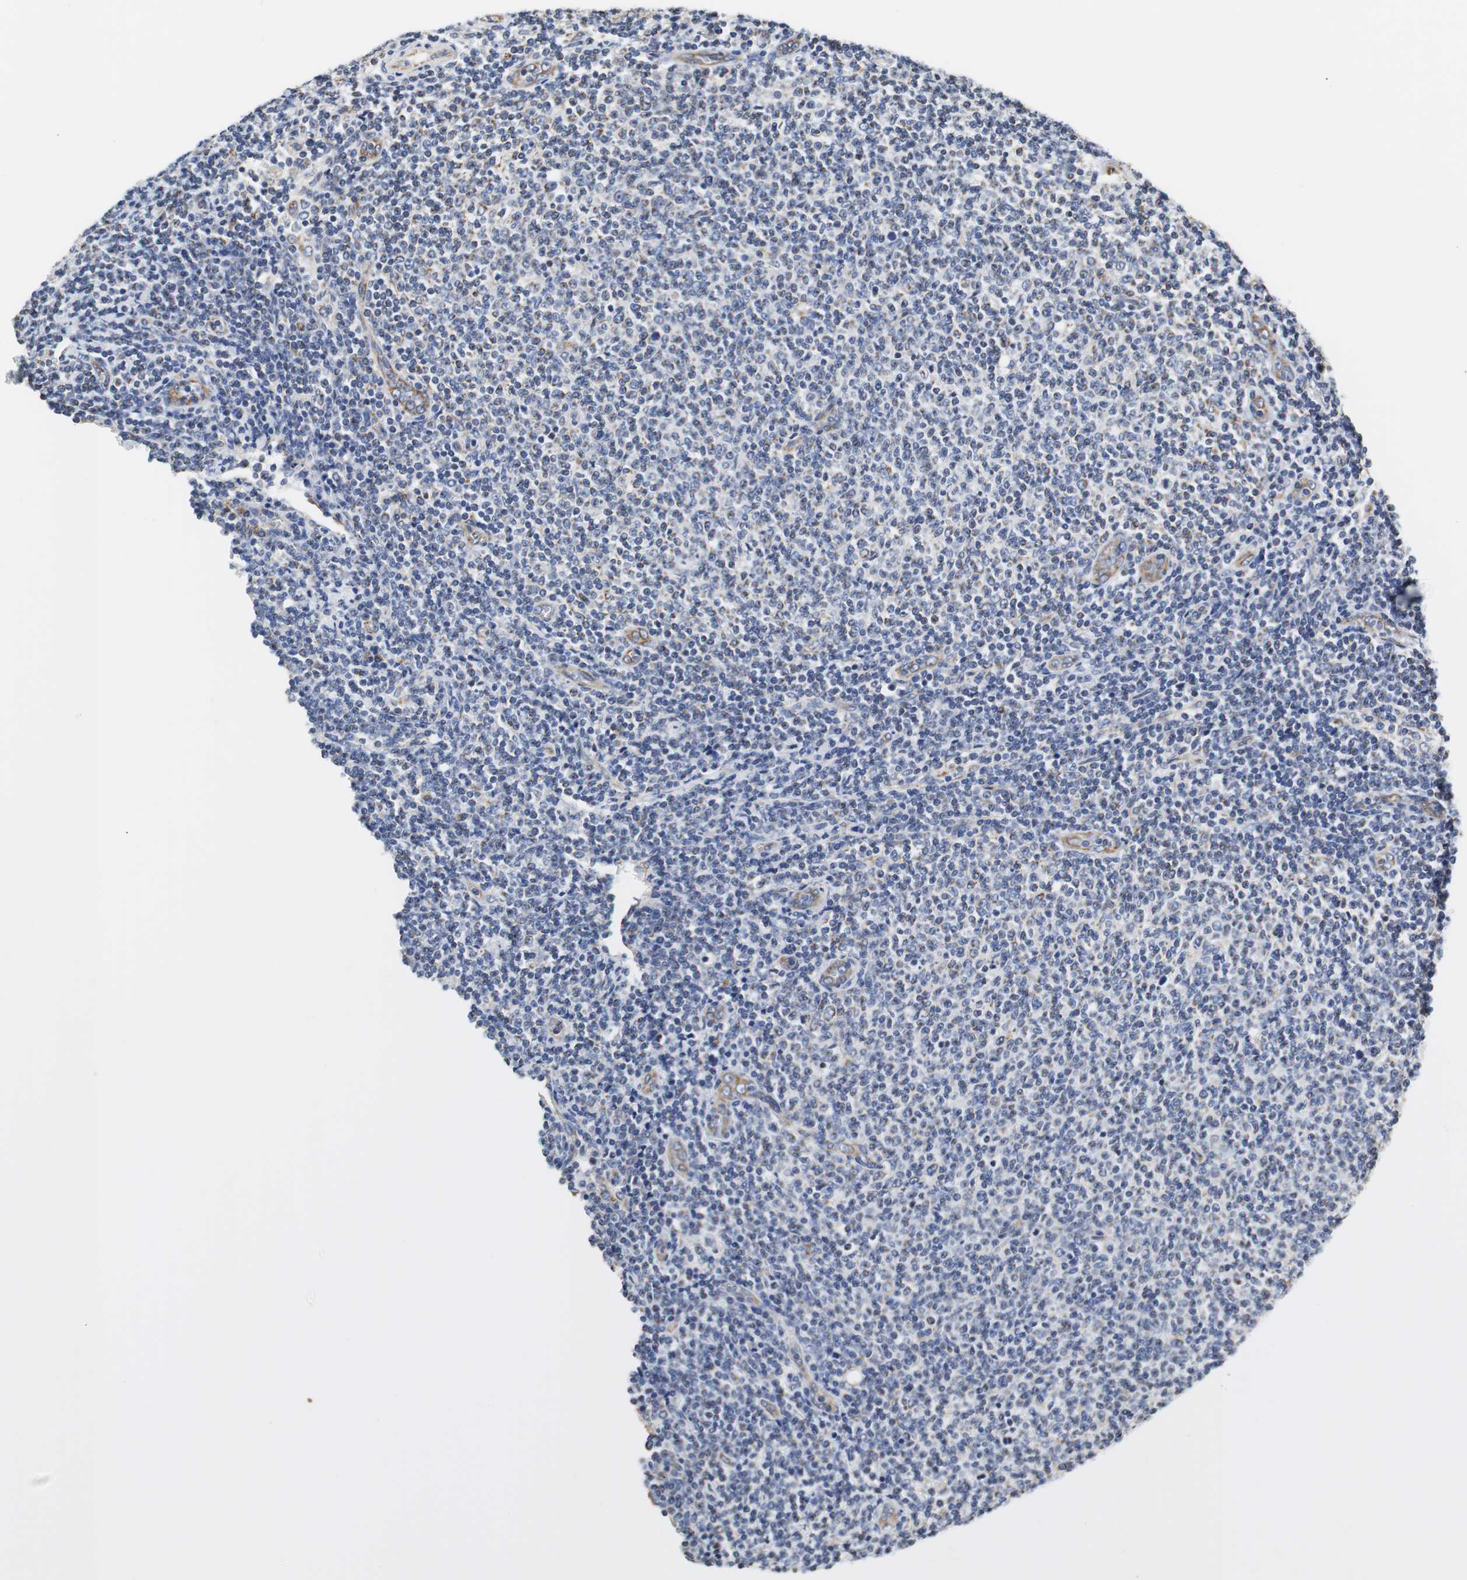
{"staining": {"intensity": "negative", "quantity": "none", "location": "none"}, "tissue": "lymphoma", "cell_type": "Tumor cells", "image_type": "cancer", "snomed": [{"axis": "morphology", "description": "Malignant lymphoma, non-Hodgkin's type, Low grade"}, {"axis": "topography", "description": "Lymph node"}], "caption": "Immunohistochemistry histopathology image of human malignant lymphoma, non-Hodgkin's type (low-grade) stained for a protein (brown), which shows no positivity in tumor cells.", "gene": "PCK1", "patient": {"sex": "male", "age": 66}}